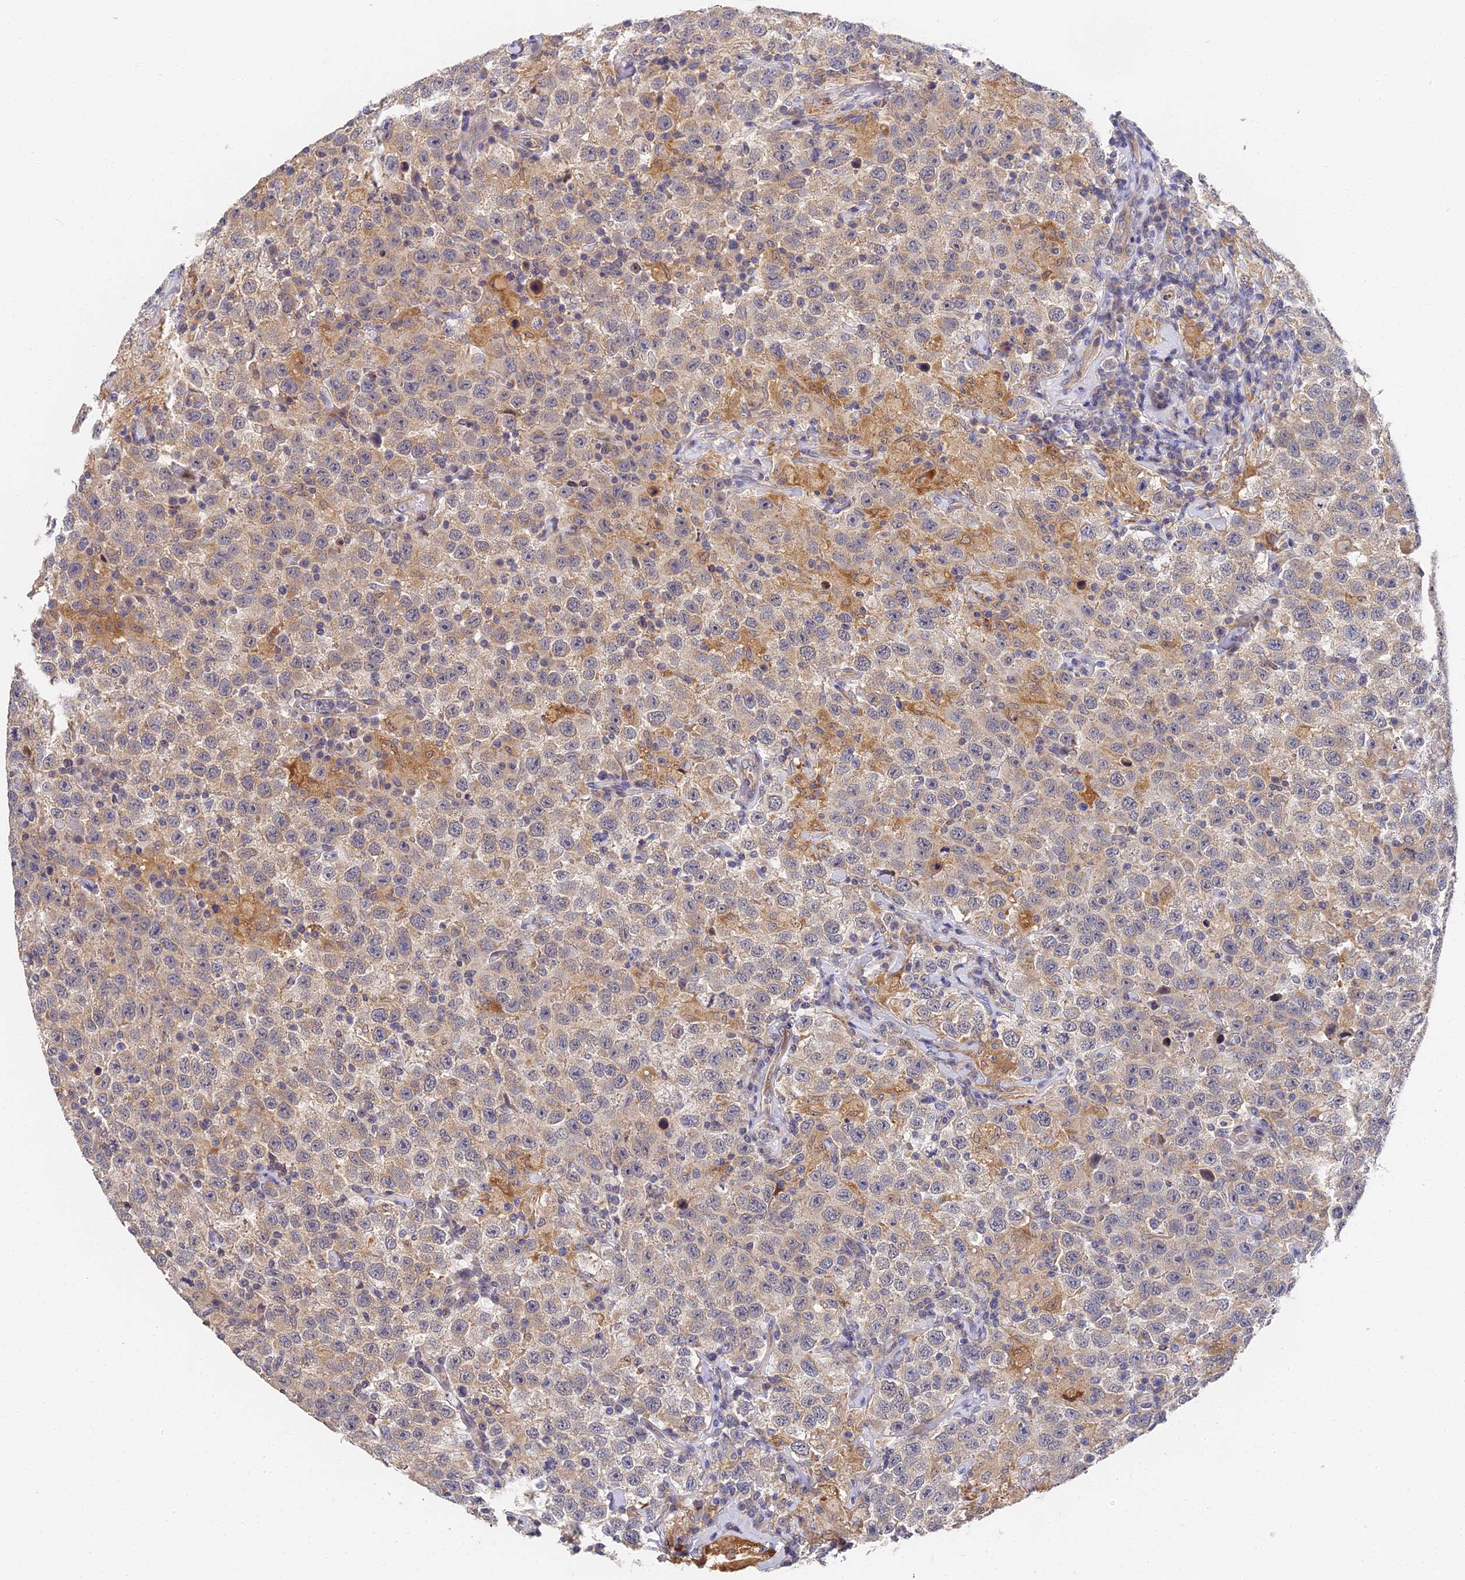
{"staining": {"intensity": "weak", "quantity": "25%-75%", "location": "cytoplasmic/membranous"}, "tissue": "testis cancer", "cell_type": "Tumor cells", "image_type": "cancer", "snomed": [{"axis": "morphology", "description": "Seminoma, NOS"}, {"axis": "topography", "description": "Testis"}], "caption": "A brown stain shows weak cytoplasmic/membranous expression of a protein in testis cancer tumor cells.", "gene": "CCDC113", "patient": {"sex": "male", "age": 41}}